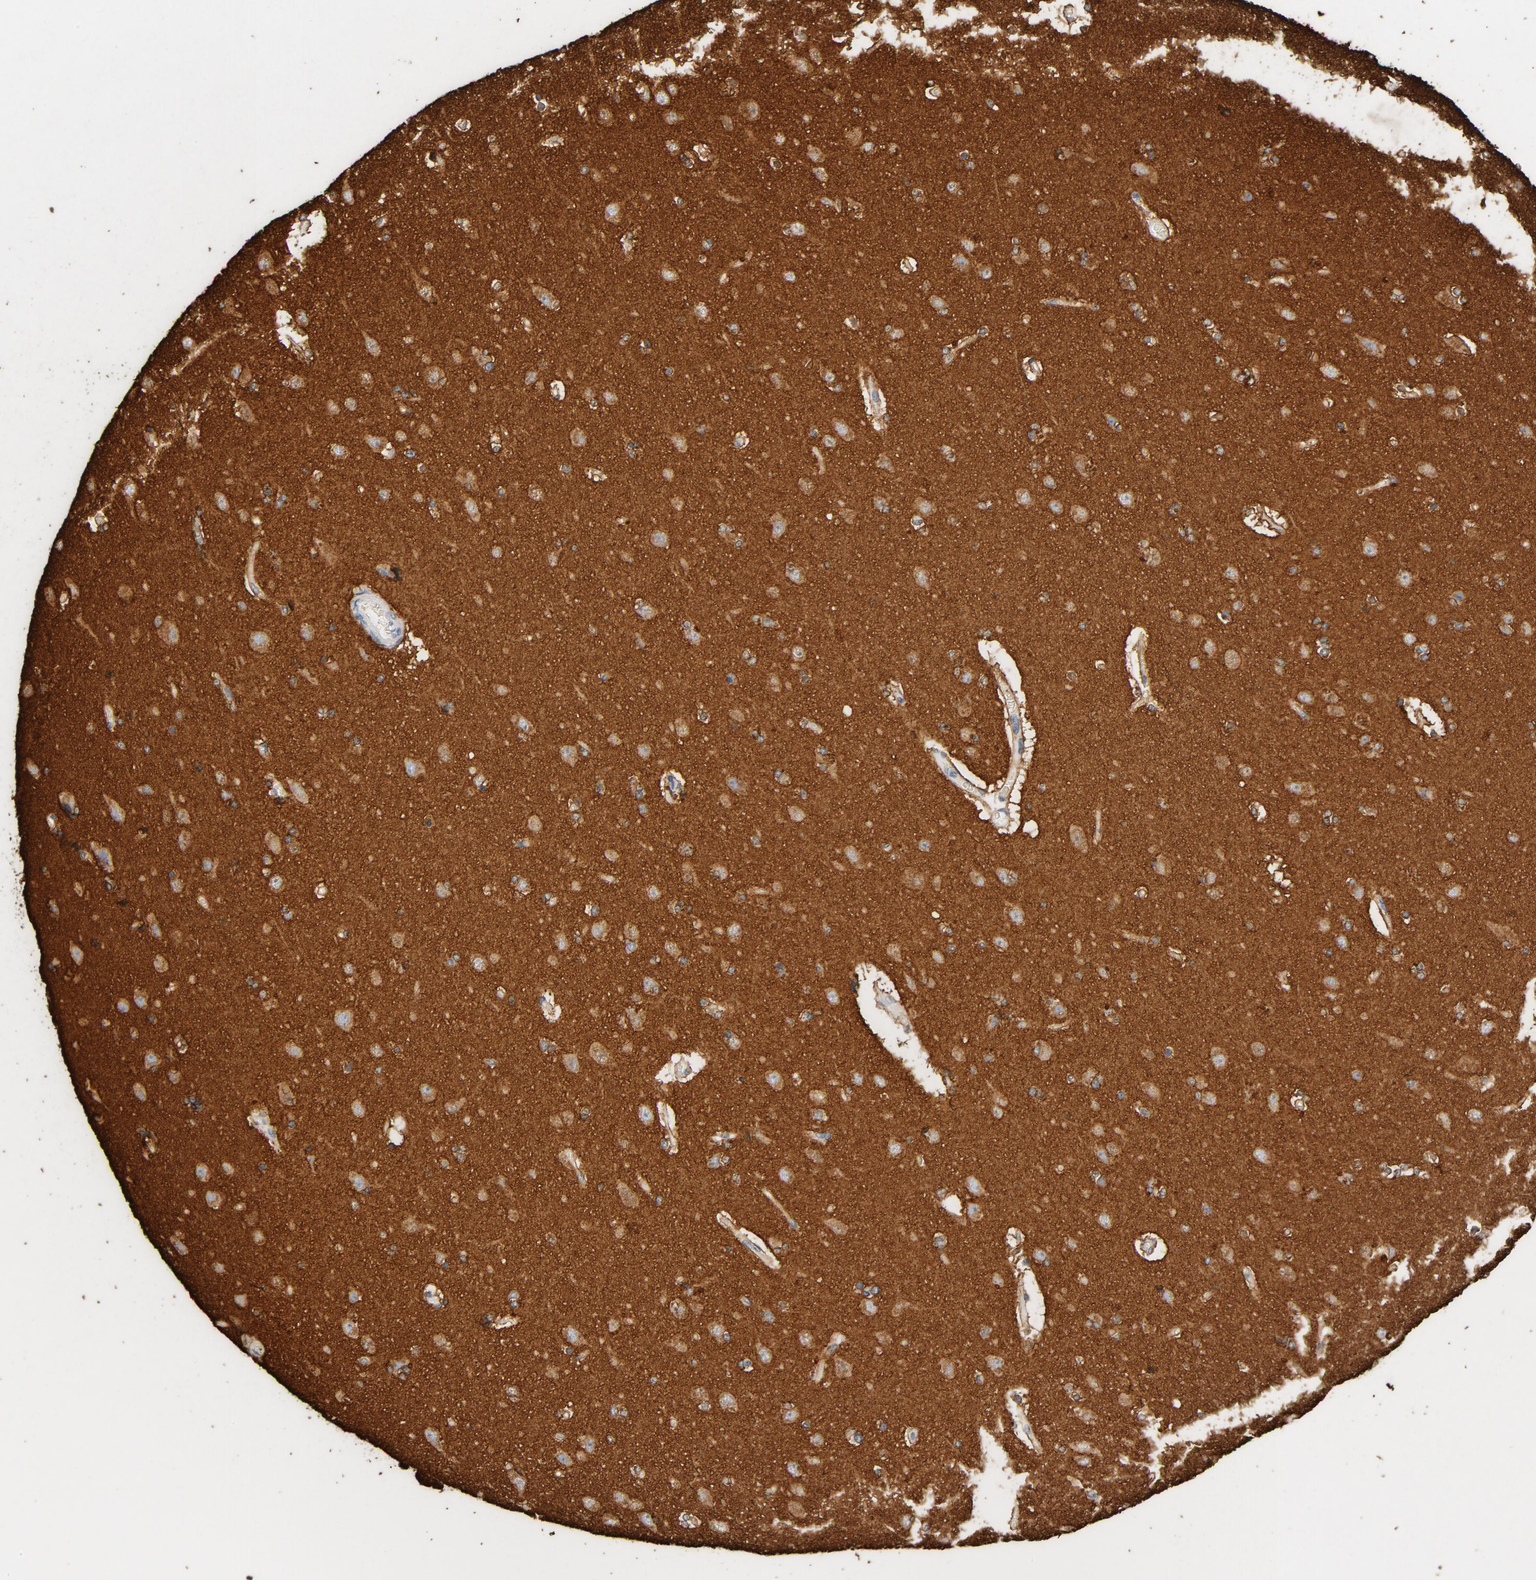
{"staining": {"intensity": "negative", "quantity": "none", "location": "none"}, "tissue": "cerebral cortex", "cell_type": "Endothelial cells", "image_type": "normal", "snomed": [{"axis": "morphology", "description": "Normal tissue, NOS"}, {"axis": "topography", "description": "Cerebral cortex"}], "caption": "Immunohistochemical staining of unremarkable cerebral cortex reveals no significant expression in endothelial cells.", "gene": "PTPRB", "patient": {"sex": "female", "age": 54}}